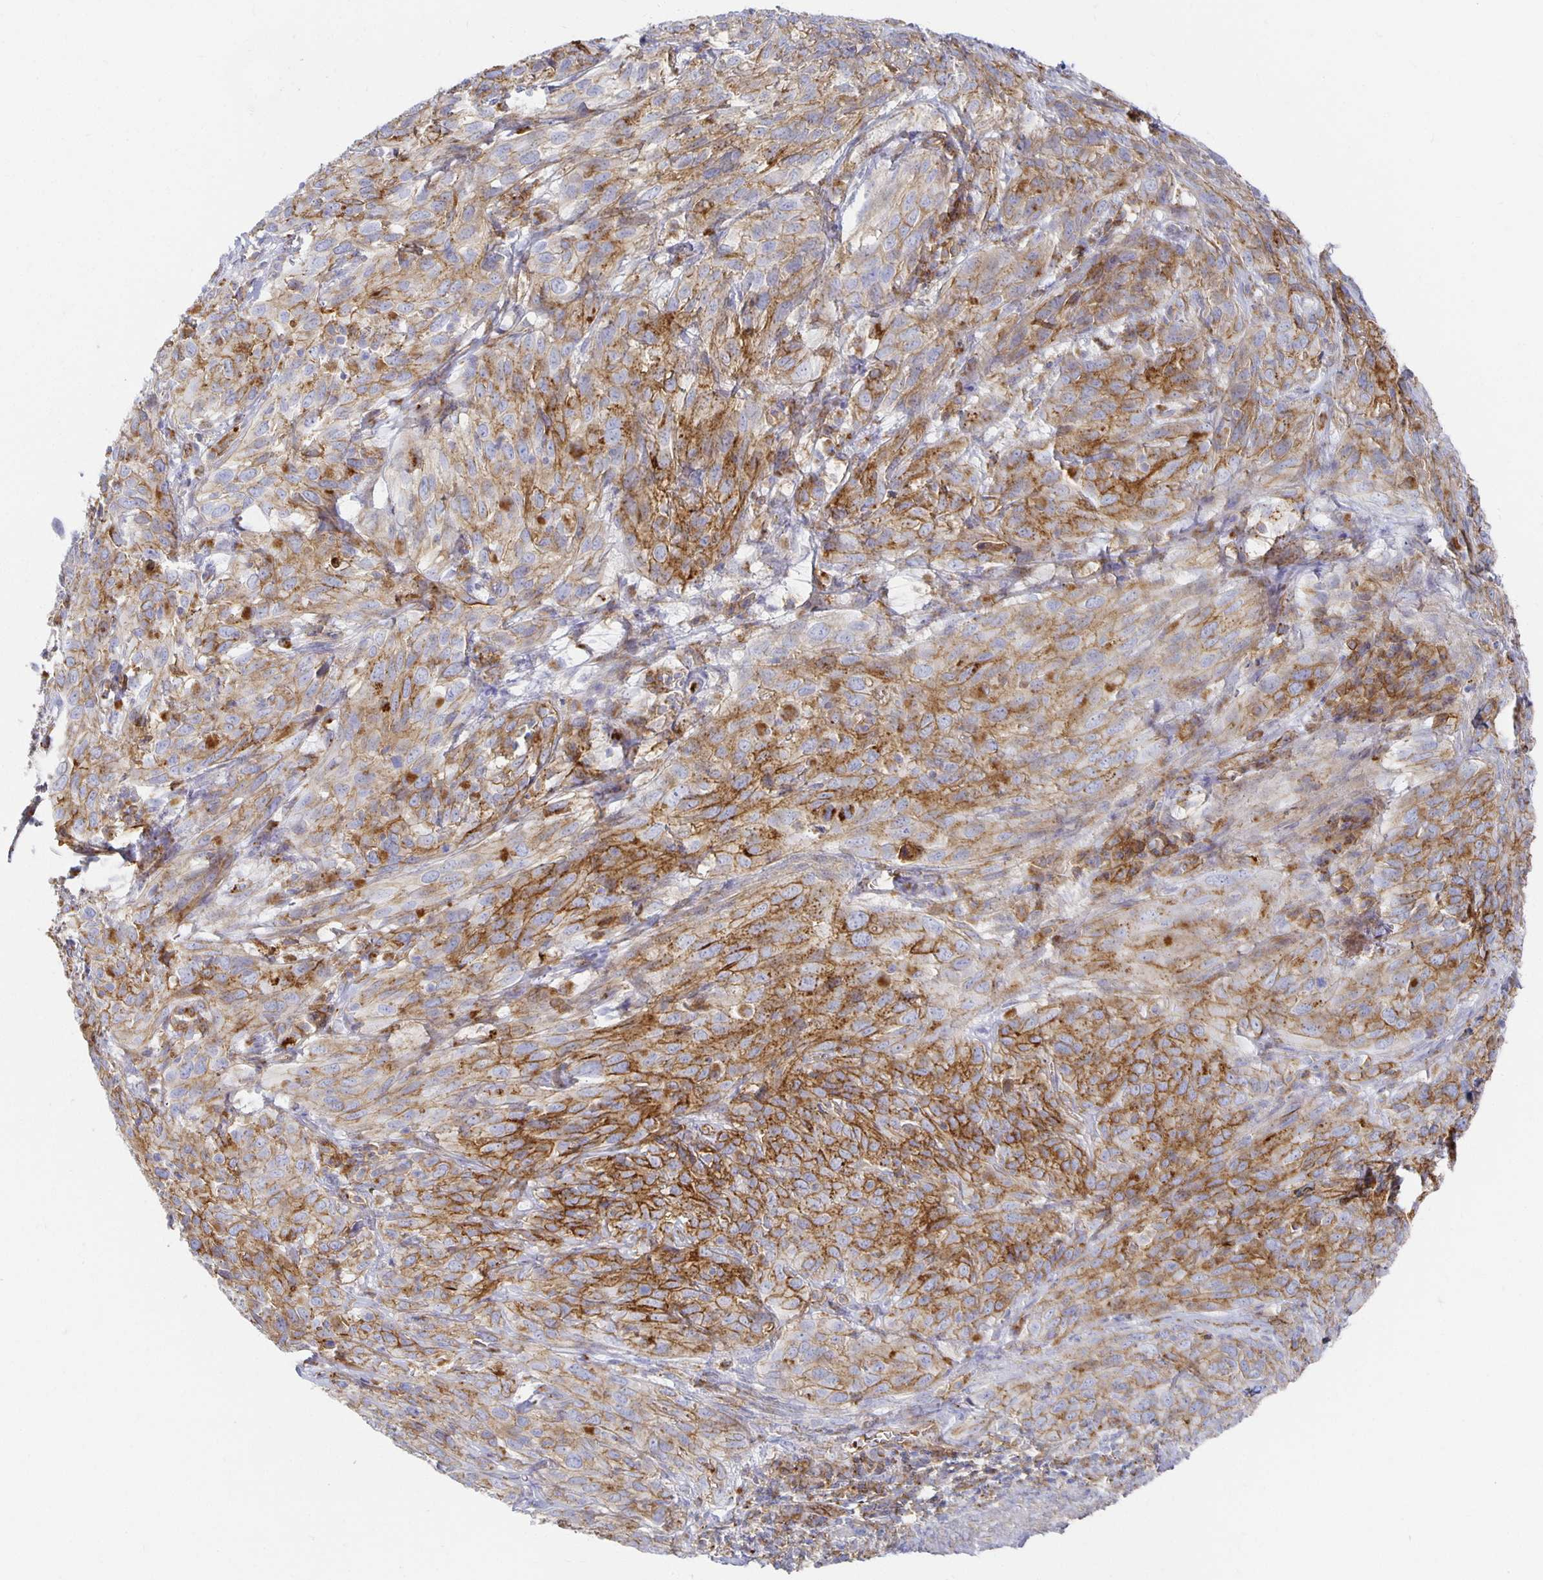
{"staining": {"intensity": "moderate", "quantity": "25%-75%", "location": "cytoplasmic/membranous"}, "tissue": "cervical cancer", "cell_type": "Tumor cells", "image_type": "cancer", "snomed": [{"axis": "morphology", "description": "Squamous cell carcinoma, NOS"}, {"axis": "topography", "description": "Cervix"}], "caption": "Immunohistochemistry (IHC) of human squamous cell carcinoma (cervical) shows medium levels of moderate cytoplasmic/membranous positivity in approximately 25%-75% of tumor cells.", "gene": "TAAR1", "patient": {"sex": "female", "age": 51}}